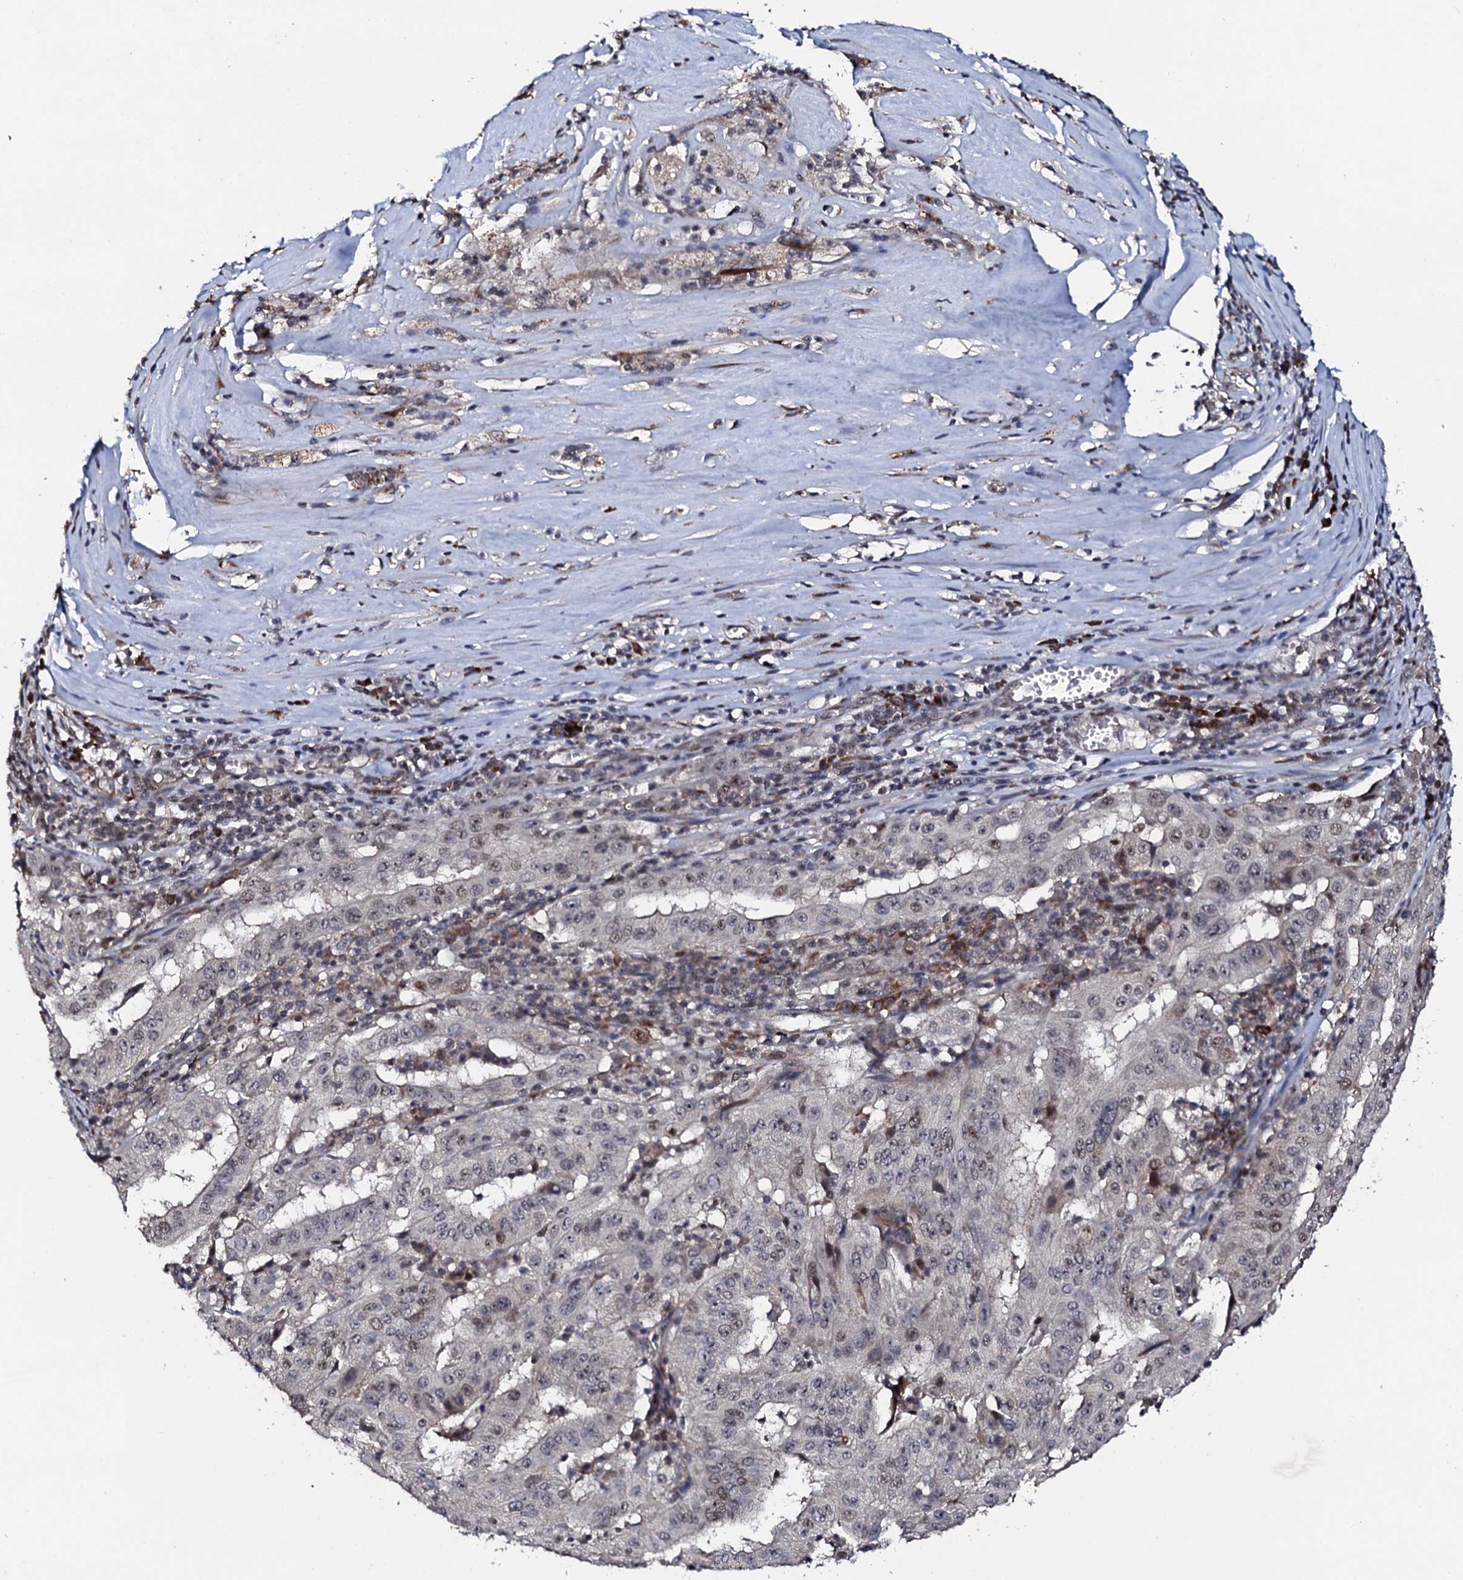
{"staining": {"intensity": "weak", "quantity": "<25%", "location": "nuclear"}, "tissue": "pancreatic cancer", "cell_type": "Tumor cells", "image_type": "cancer", "snomed": [{"axis": "morphology", "description": "Adenocarcinoma, NOS"}, {"axis": "topography", "description": "Pancreas"}], "caption": "A high-resolution image shows IHC staining of pancreatic cancer (adenocarcinoma), which reveals no significant positivity in tumor cells.", "gene": "FAM111A", "patient": {"sex": "male", "age": 63}}